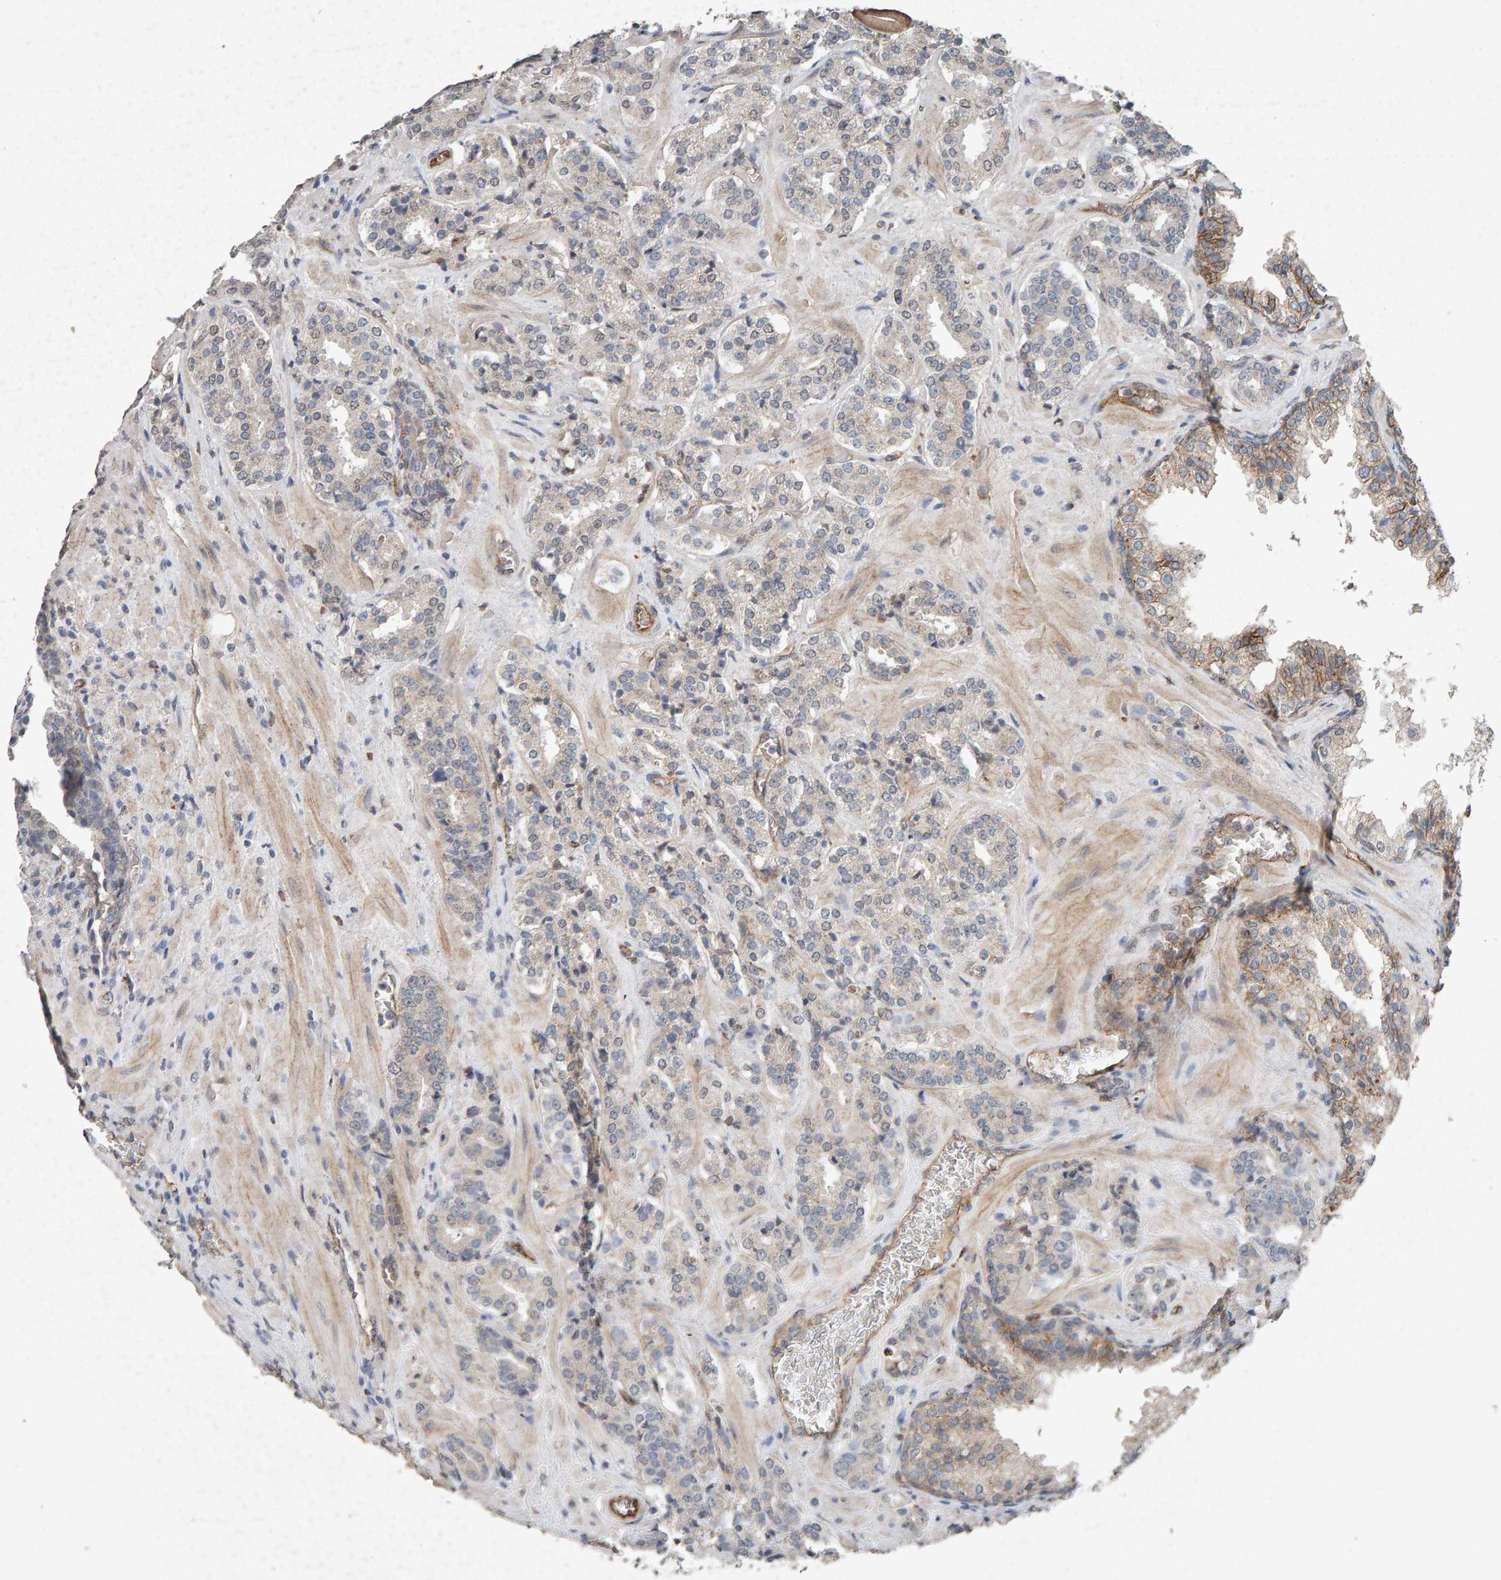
{"staining": {"intensity": "weak", "quantity": "<25%", "location": "cytoplasmic/membranous"}, "tissue": "prostate cancer", "cell_type": "Tumor cells", "image_type": "cancer", "snomed": [{"axis": "morphology", "description": "Adenocarcinoma, High grade"}, {"axis": "topography", "description": "Prostate"}], "caption": "Micrograph shows no protein positivity in tumor cells of prostate high-grade adenocarcinoma tissue.", "gene": "PTPRM", "patient": {"sex": "male", "age": 60}}